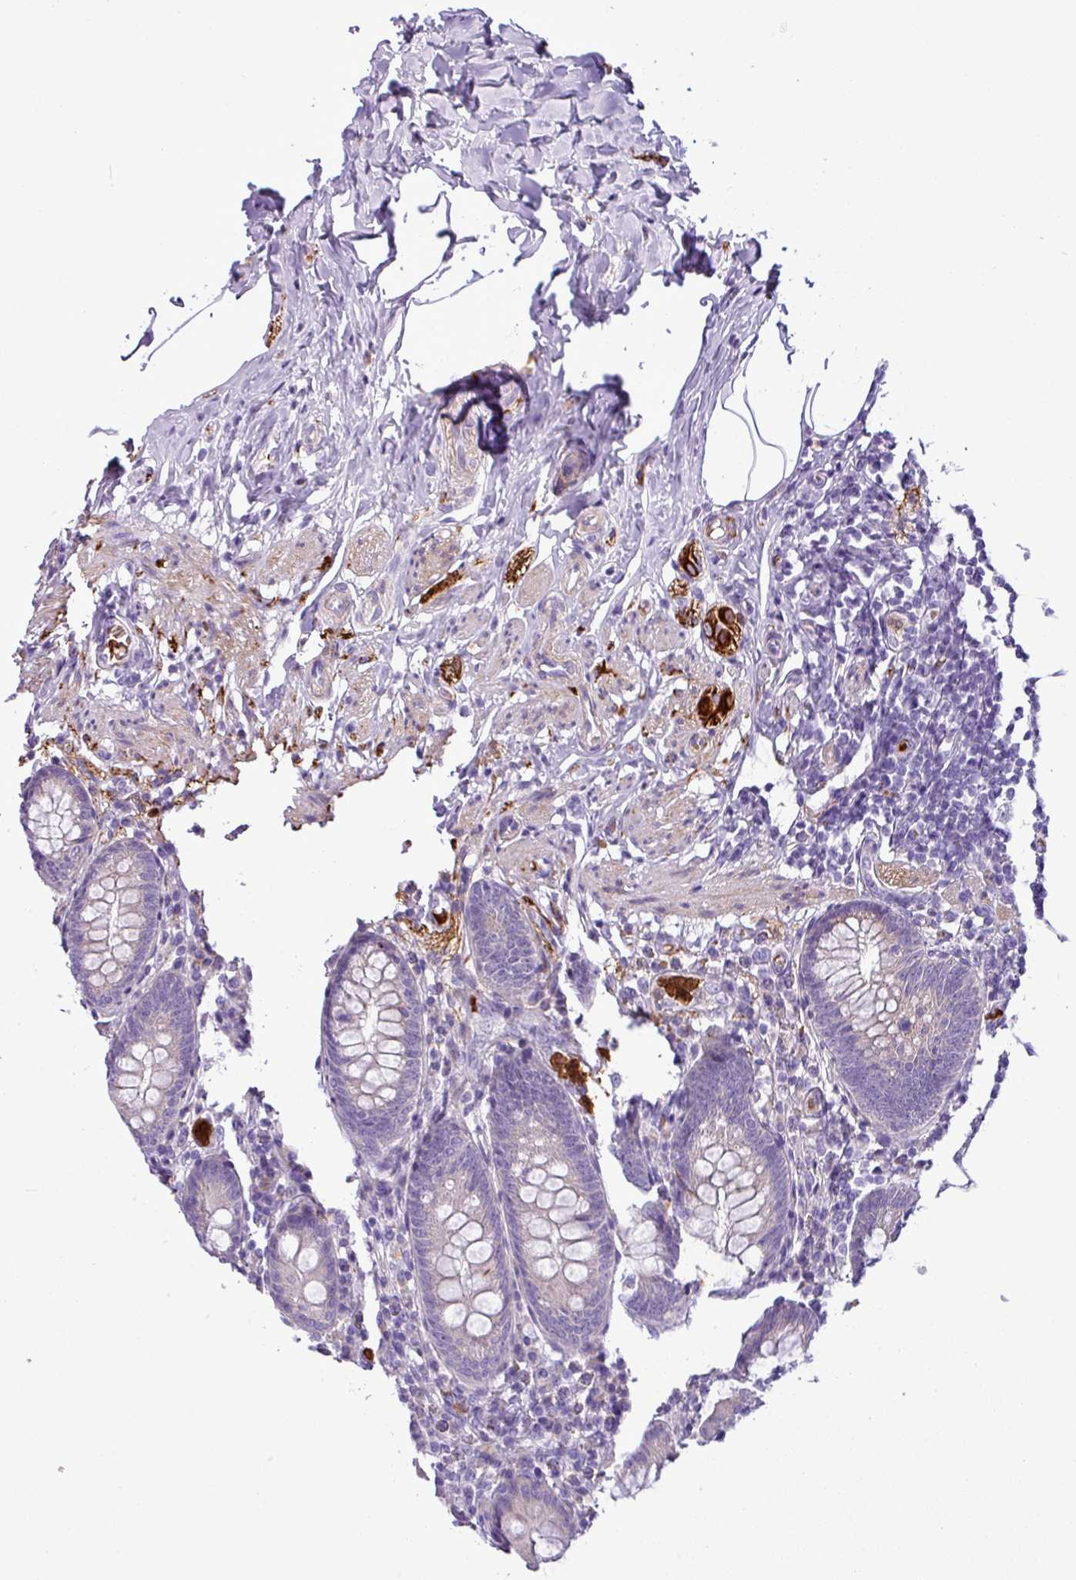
{"staining": {"intensity": "negative", "quantity": "none", "location": "none"}, "tissue": "appendix", "cell_type": "Glandular cells", "image_type": "normal", "snomed": [{"axis": "morphology", "description": "Normal tissue, NOS"}, {"axis": "topography", "description": "Appendix"}], "caption": "IHC image of normal appendix stained for a protein (brown), which reveals no positivity in glandular cells. The staining is performed using DAB brown chromogen with nuclei counter-stained in using hematoxylin.", "gene": "MGAT4B", "patient": {"sex": "male", "age": 55}}